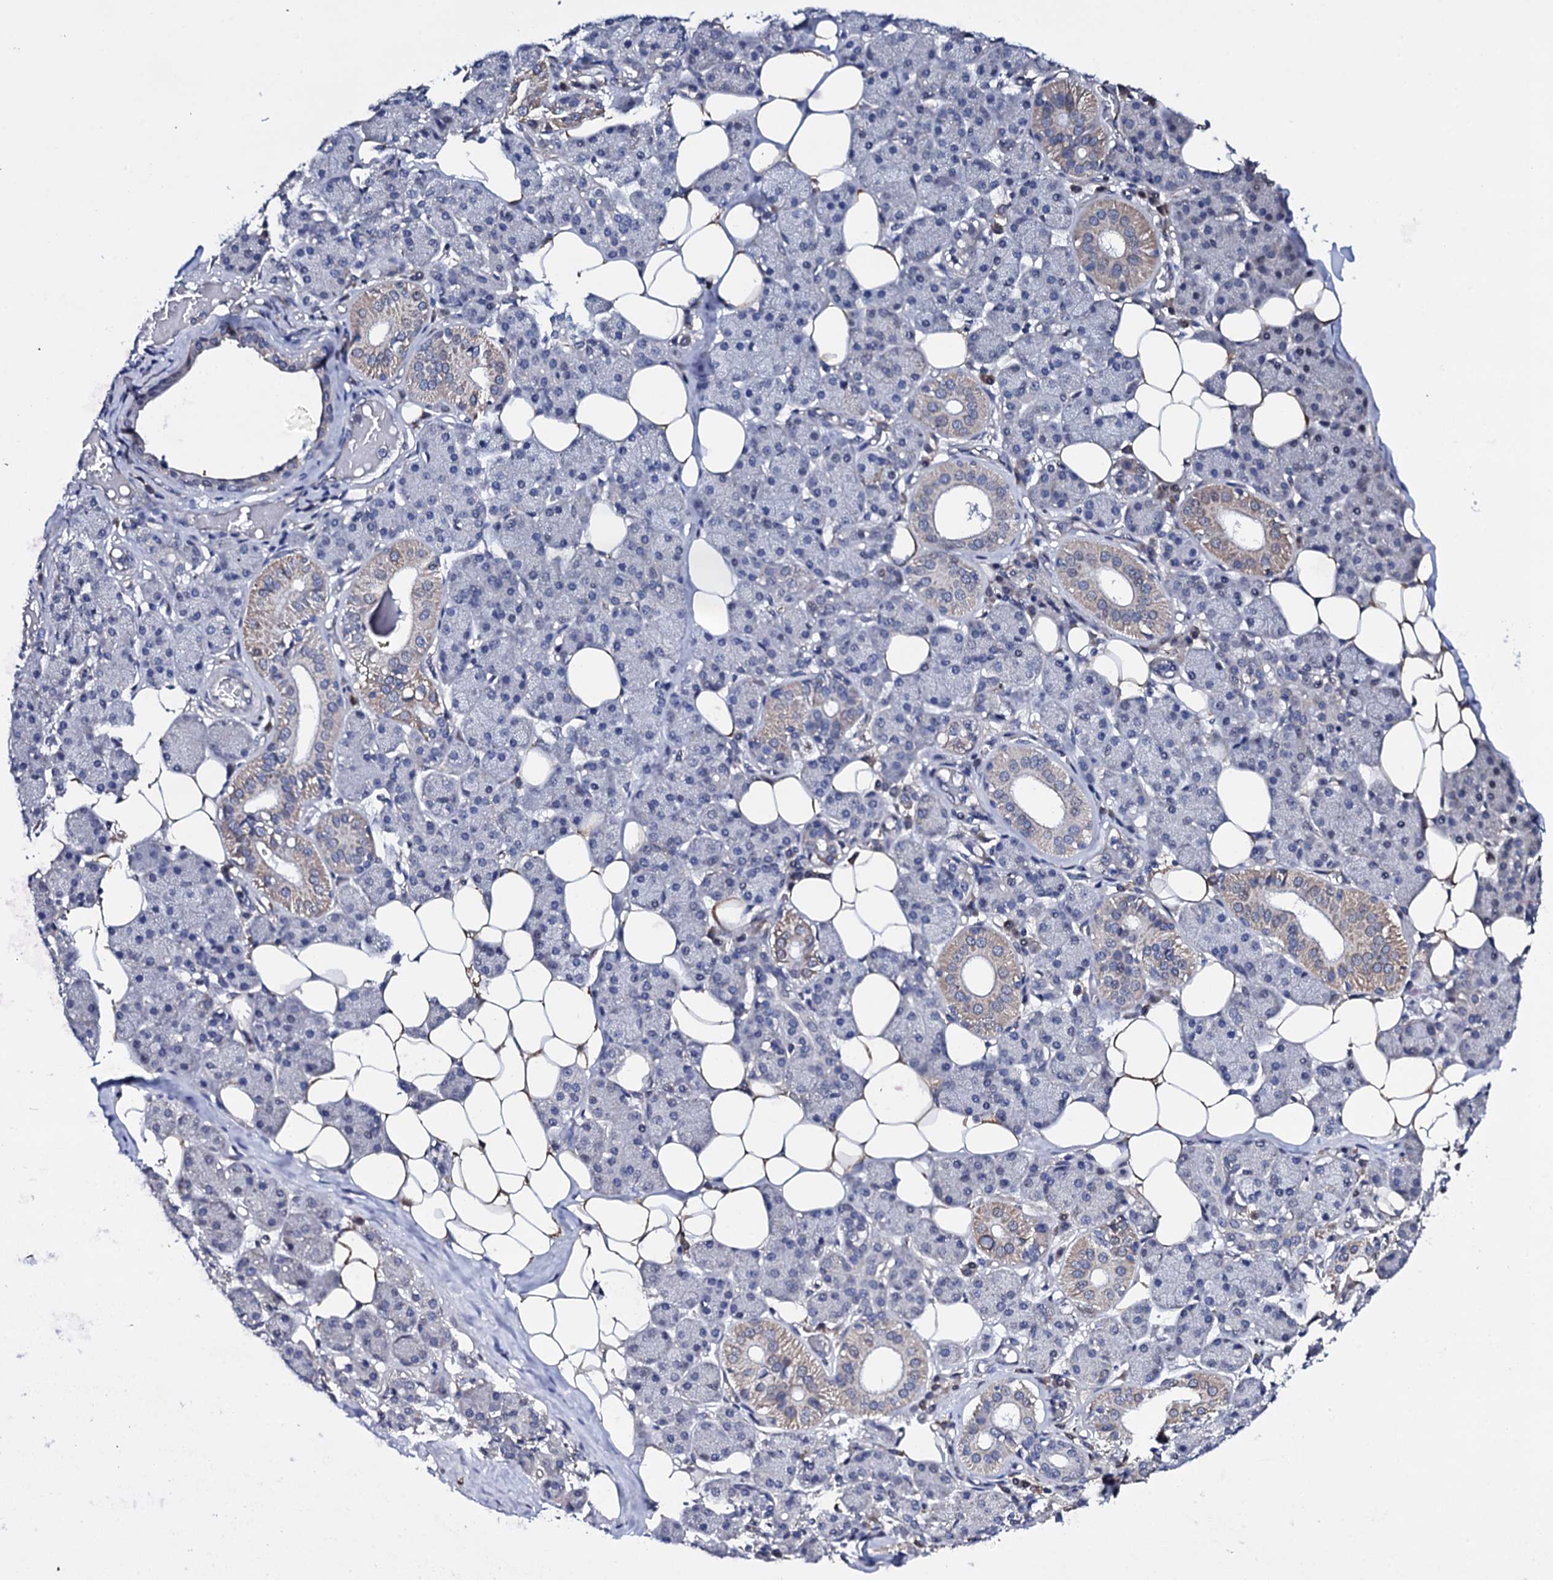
{"staining": {"intensity": "negative", "quantity": "none", "location": "none"}, "tissue": "salivary gland", "cell_type": "Glandular cells", "image_type": "normal", "snomed": [{"axis": "morphology", "description": "Normal tissue, NOS"}, {"axis": "topography", "description": "Salivary gland"}], "caption": "Salivary gland stained for a protein using IHC shows no staining glandular cells.", "gene": "GAREM1", "patient": {"sex": "female", "age": 33}}